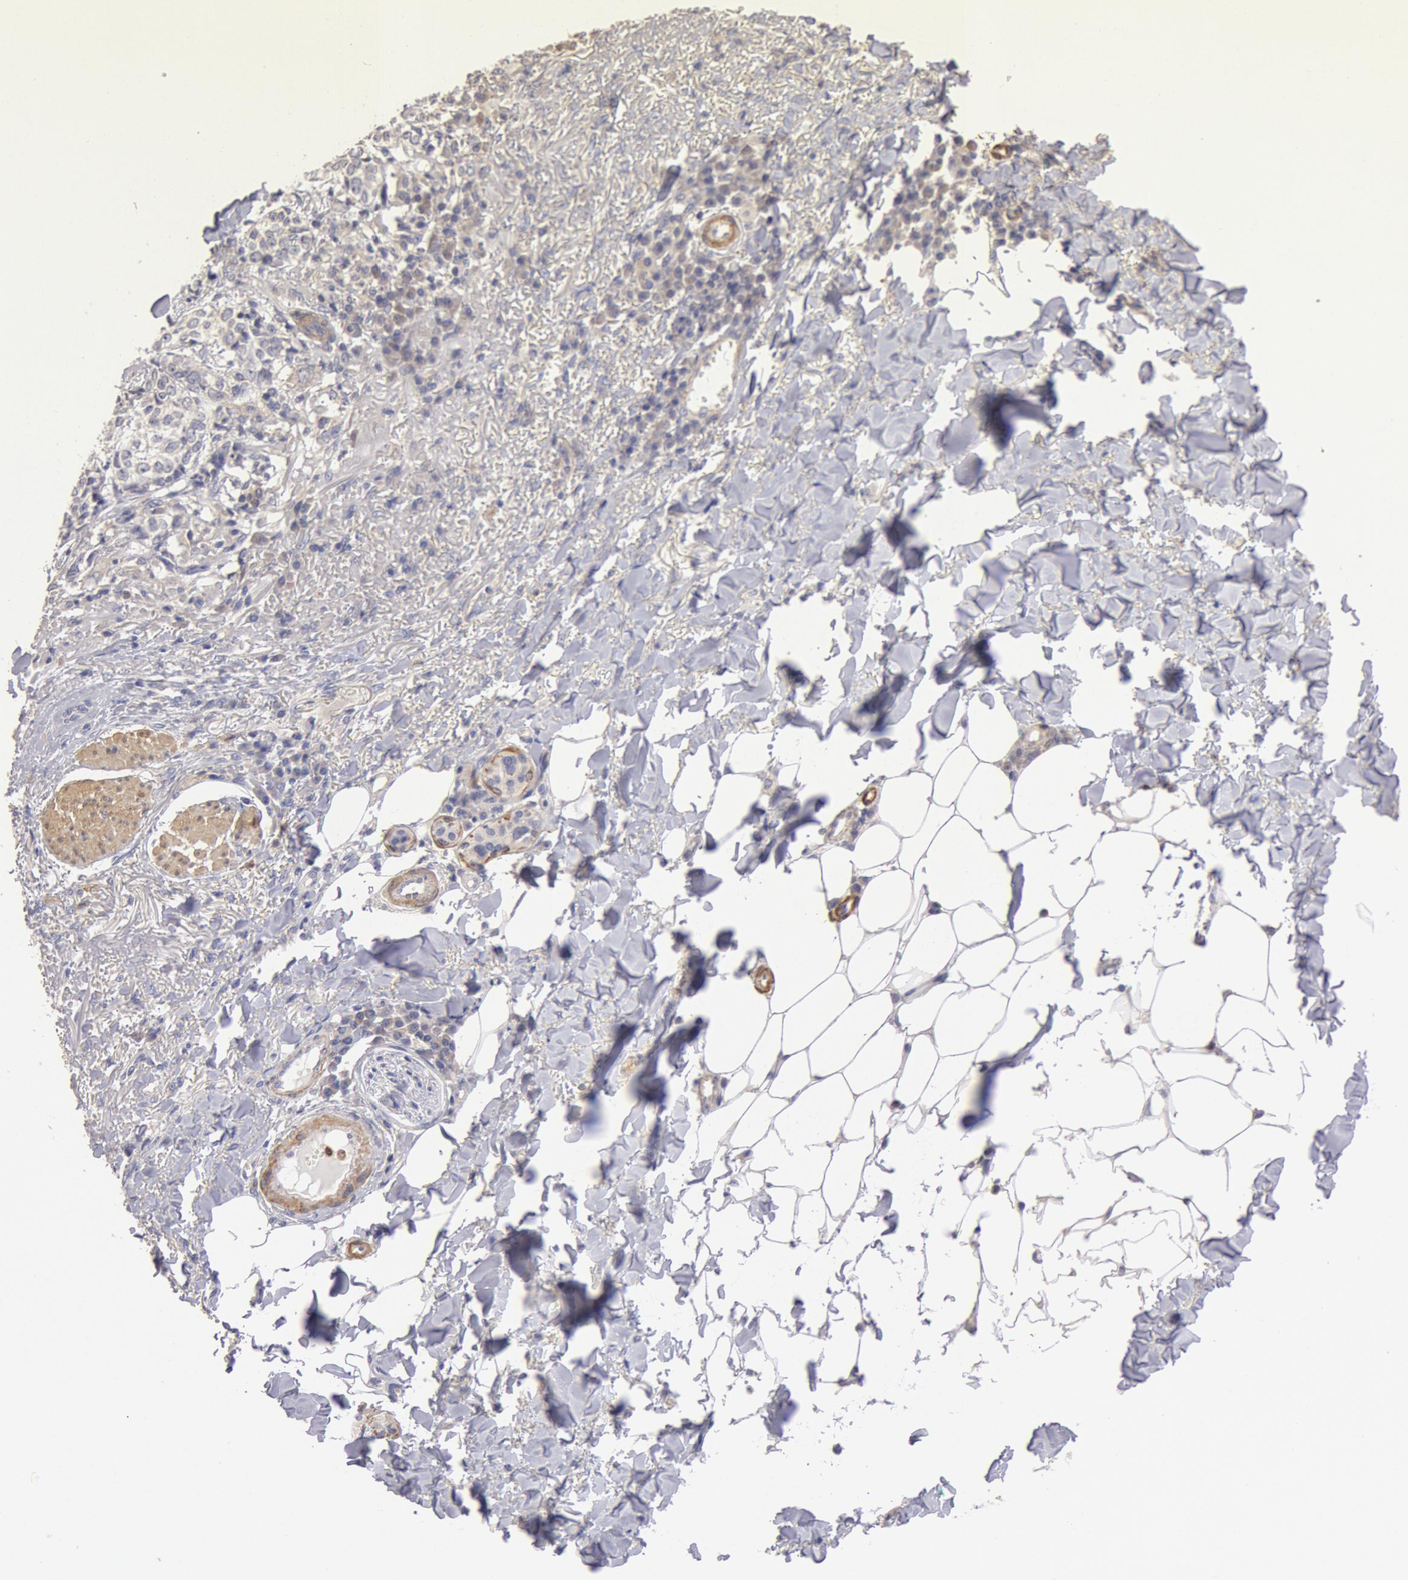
{"staining": {"intensity": "weak", "quantity": "25%-75%", "location": "cytoplasmic/membranous"}, "tissue": "skin cancer", "cell_type": "Tumor cells", "image_type": "cancer", "snomed": [{"axis": "morphology", "description": "Basal cell carcinoma"}, {"axis": "topography", "description": "Skin"}], "caption": "Immunohistochemistry micrograph of skin cancer (basal cell carcinoma) stained for a protein (brown), which reveals low levels of weak cytoplasmic/membranous positivity in approximately 25%-75% of tumor cells.", "gene": "TMED8", "patient": {"sex": "female", "age": 89}}